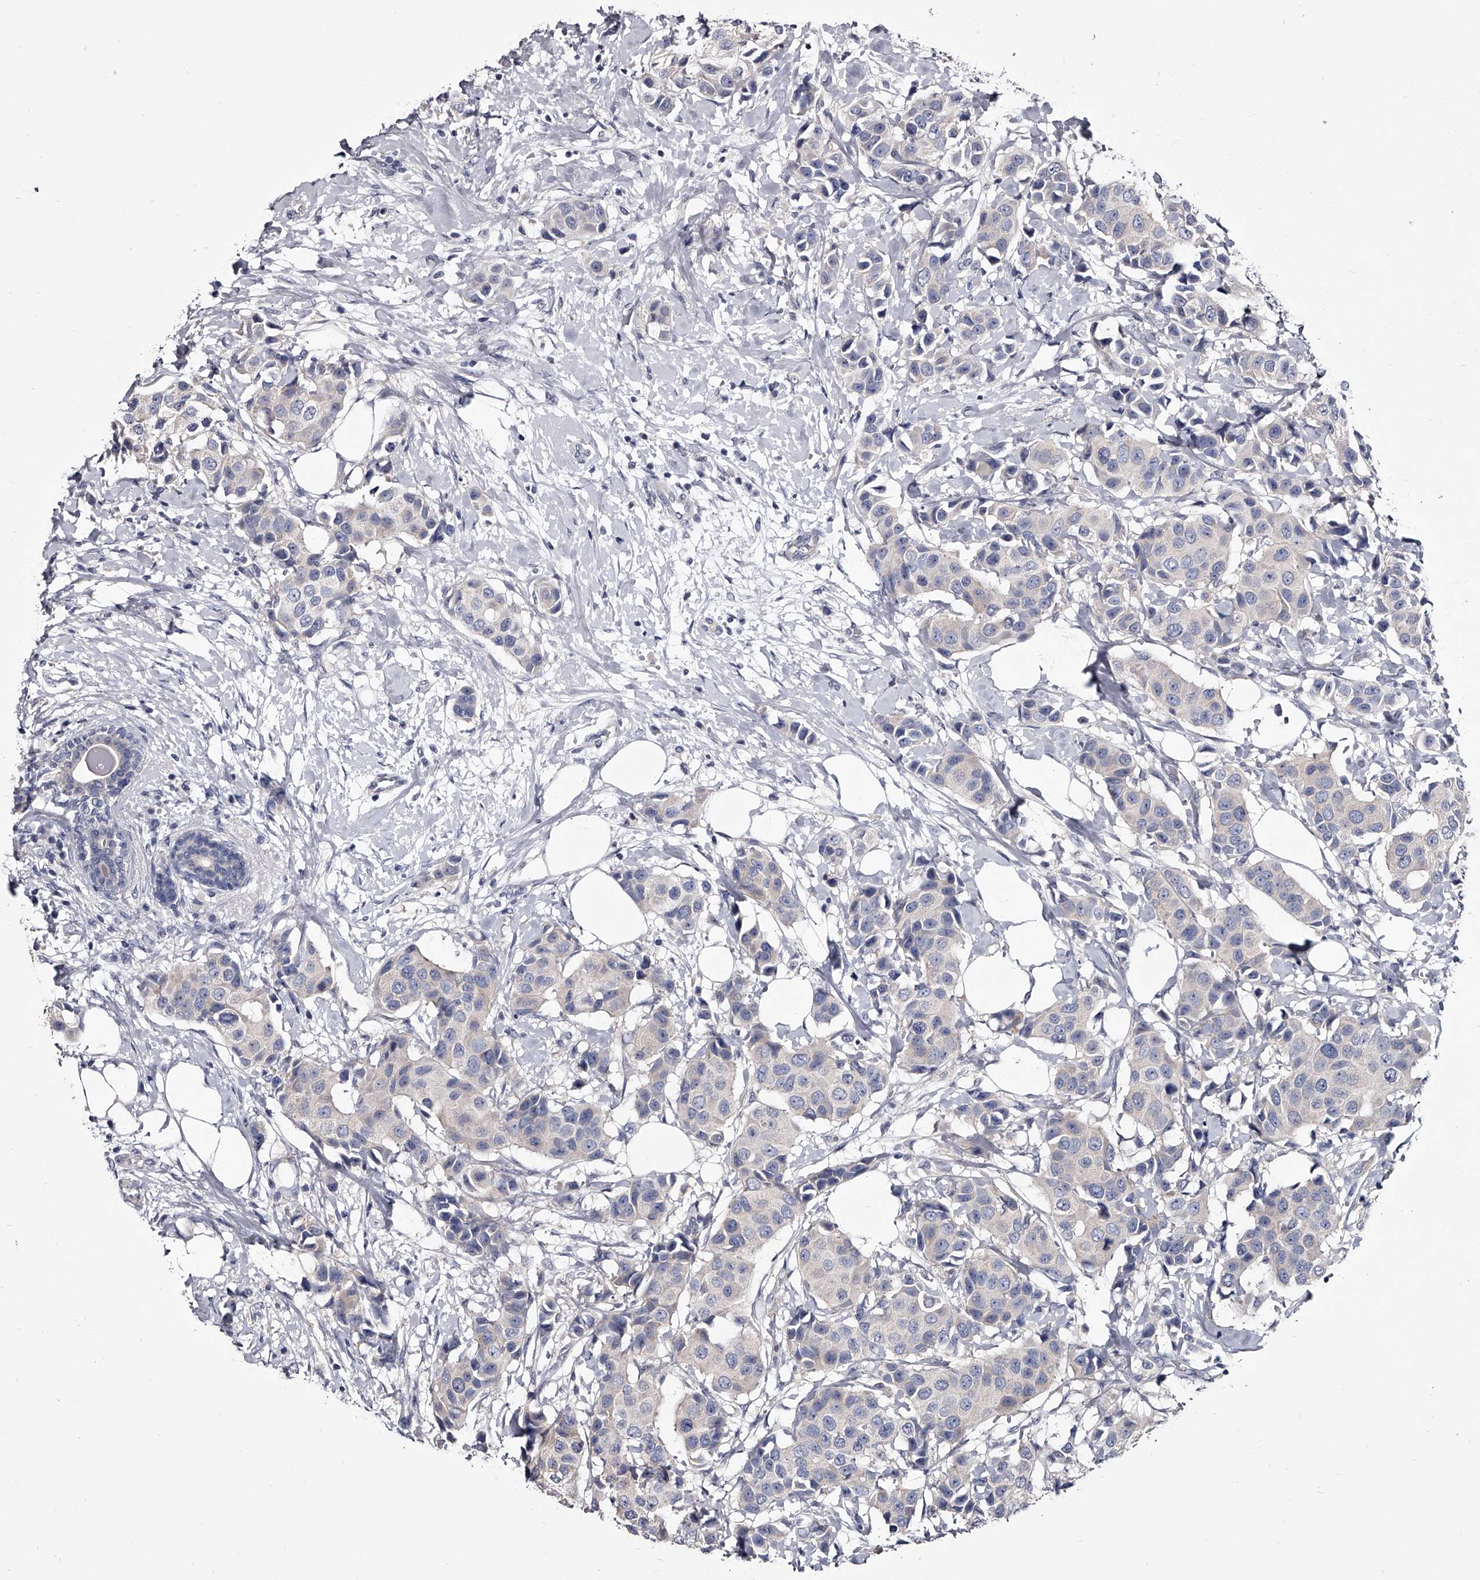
{"staining": {"intensity": "negative", "quantity": "none", "location": "none"}, "tissue": "breast cancer", "cell_type": "Tumor cells", "image_type": "cancer", "snomed": [{"axis": "morphology", "description": "Normal tissue, NOS"}, {"axis": "morphology", "description": "Duct carcinoma"}, {"axis": "topography", "description": "Breast"}], "caption": "Image shows no protein staining in tumor cells of breast infiltrating ductal carcinoma tissue.", "gene": "GAPVD1", "patient": {"sex": "female", "age": 39}}